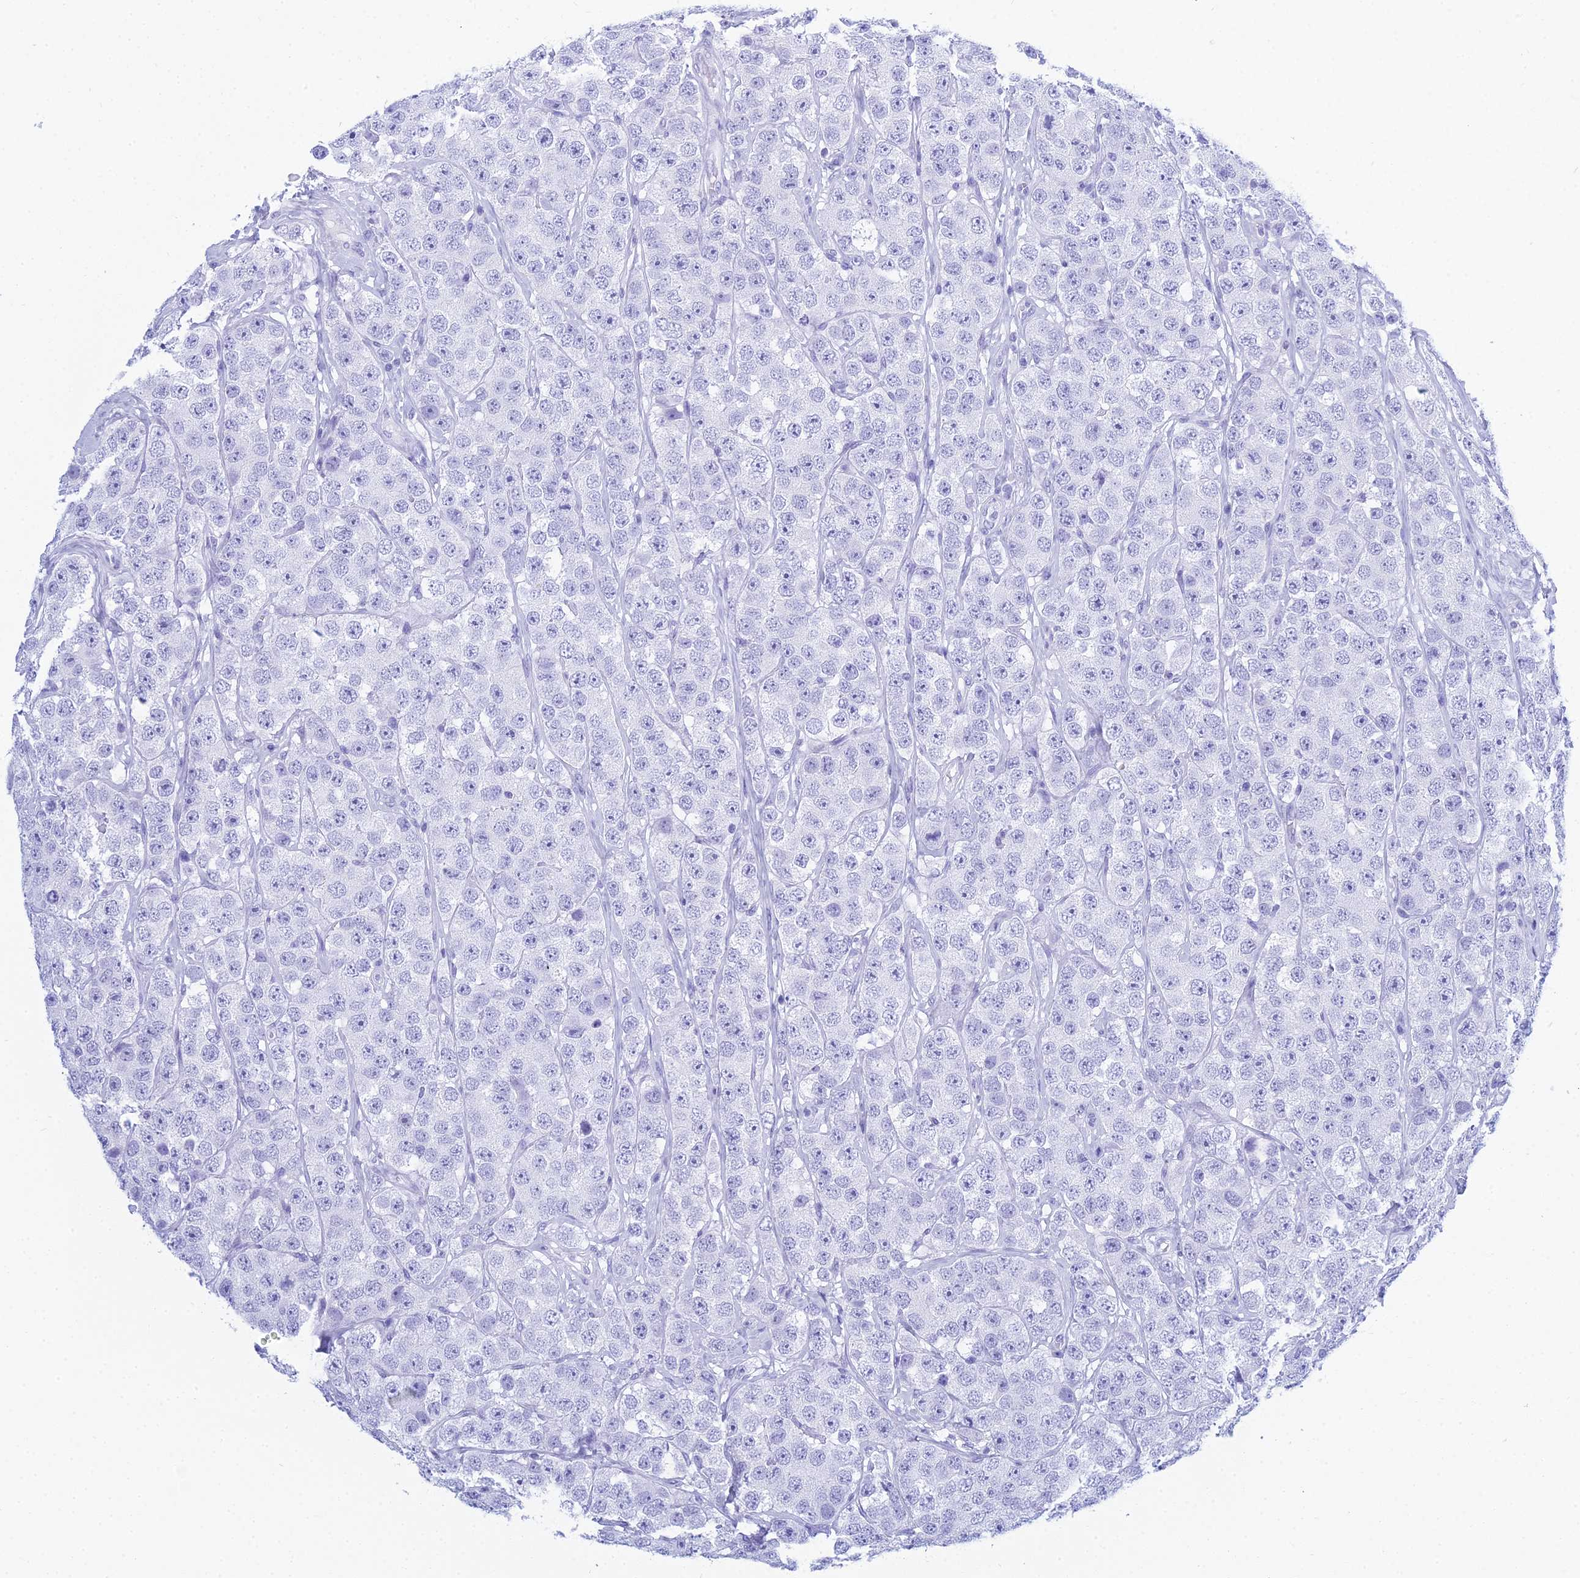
{"staining": {"intensity": "negative", "quantity": "none", "location": "none"}, "tissue": "testis cancer", "cell_type": "Tumor cells", "image_type": "cancer", "snomed": [{"axis": "morphology", "description": "Seminoma, NOS"}, {"axis": "topography", "description": "Testis"}], "caption": "The photomicrograph reveals no staining of tumor cells in seminoma (testis).", "gene": "PATE4", "patient": {"sex": "male", "age": 28}}